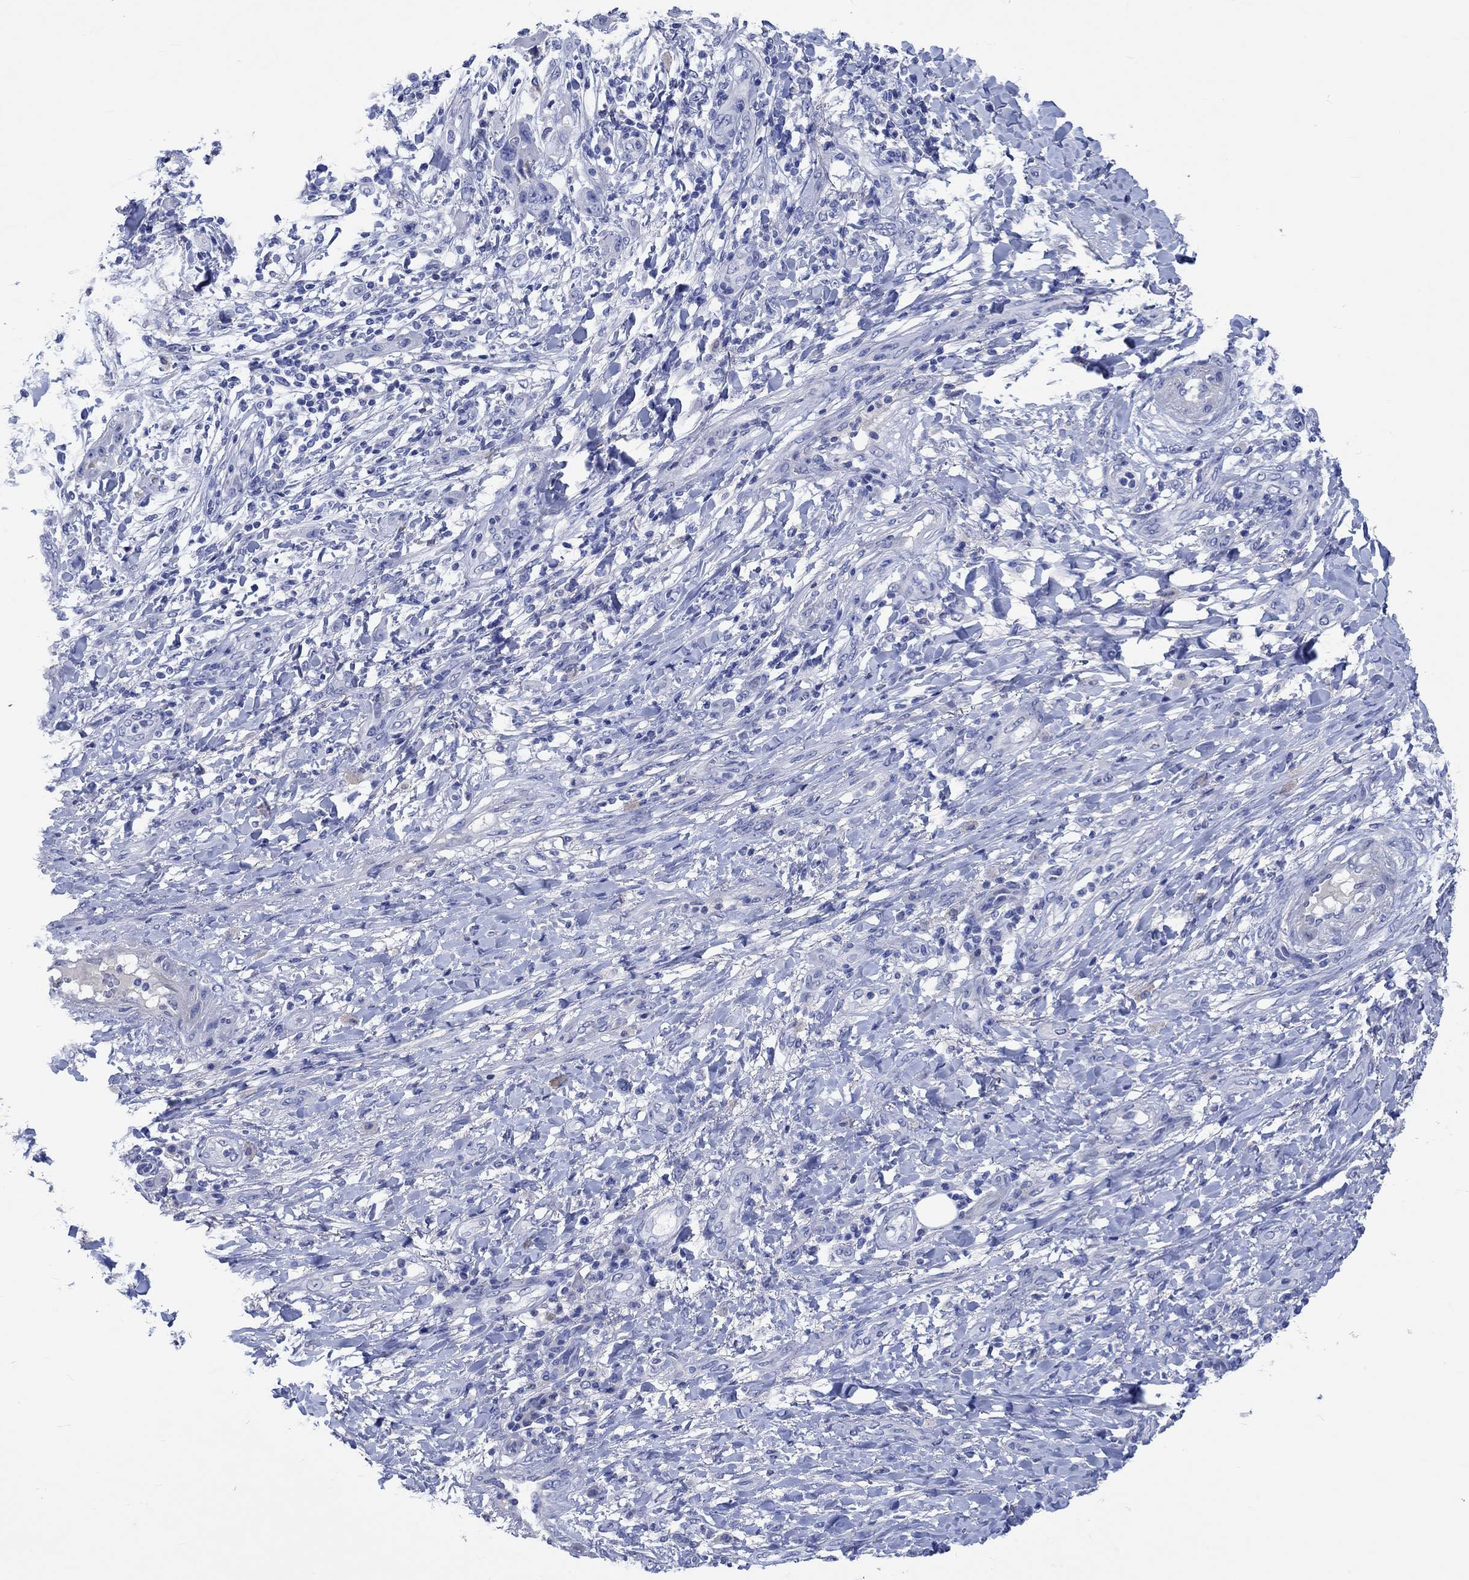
{"staining": {"intensity": "negative", "quantity": "none", "location": "none"}, "tissue": "skin cancer", "cell_type": "Tumor cells", "image_type": "cancer", "snomed": [{"axis": "morphology", "description": "Squamous cell carcinoma, NOS"}, {"axis": "topography", "description": "Skin"}], "caption": "A histopathology image of human squamous cell carcinoma (skin) is negative for staining in tumor cells.", "gene": "SHISA4", "patient": {"sex": "male", "age": 62}}